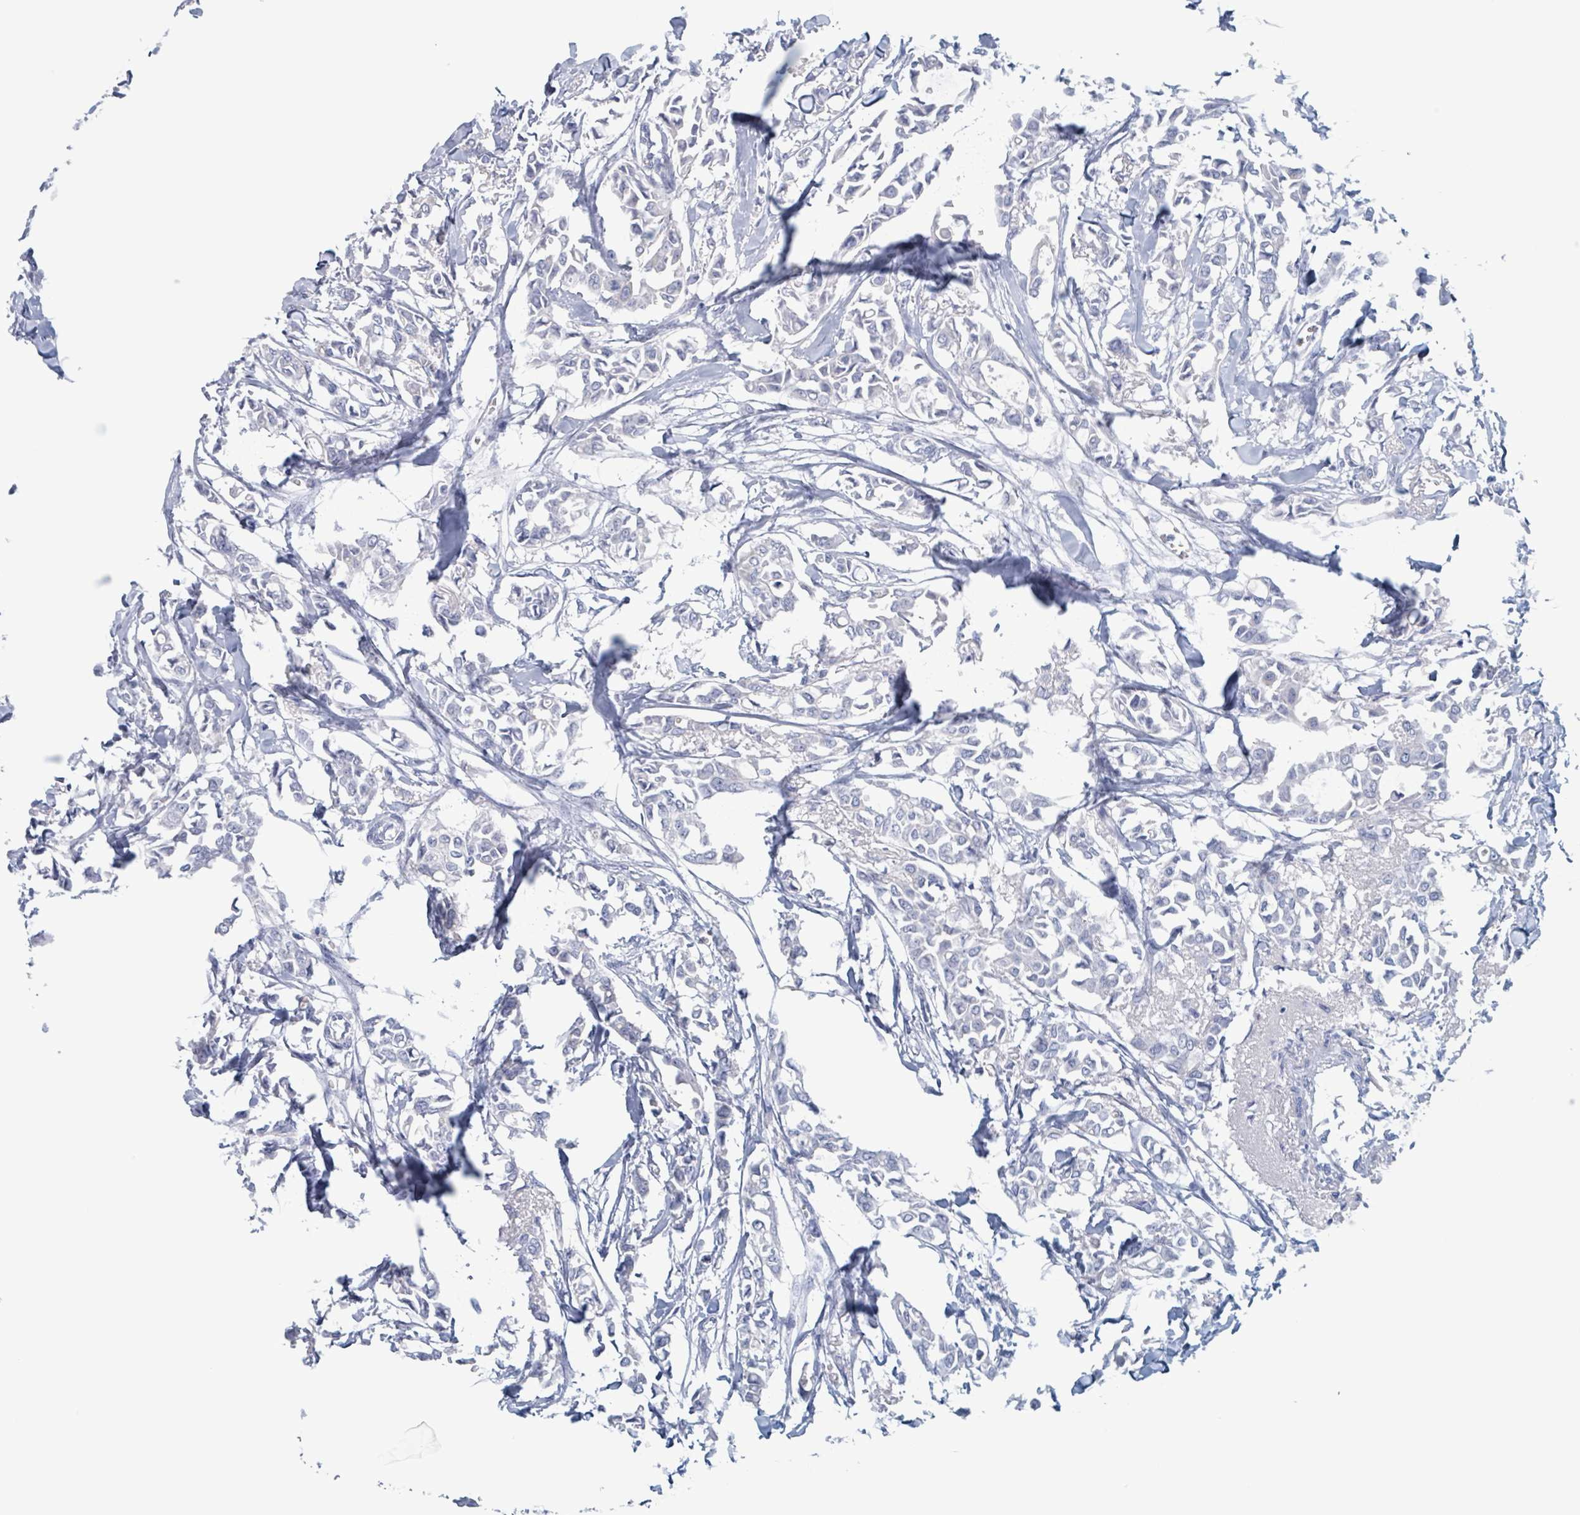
{"staining": {"intensity": "negative", "quantity": "none", "location": "none"}, "tissue": "breast cancer", "cell_type": "Tumor cells", "image_type": "cancer", "snomed": [{"axis": "morphology", "description": "Duct carcinoma"}, {"axis": "topography", "description": "Breast"}], "caption": "IHC micrograph of neoplastic tissue: human breast infiltrating ductal carcinoma stained with DAB (3,3'-diaminobenzidine) reveals no significant protein expression in tumor cells. (Immunohistochemistry (ihc), brightfield microscopy, high magnification).", "gene": "KLK4", "patient": {"sex": "female", "age": 41}}